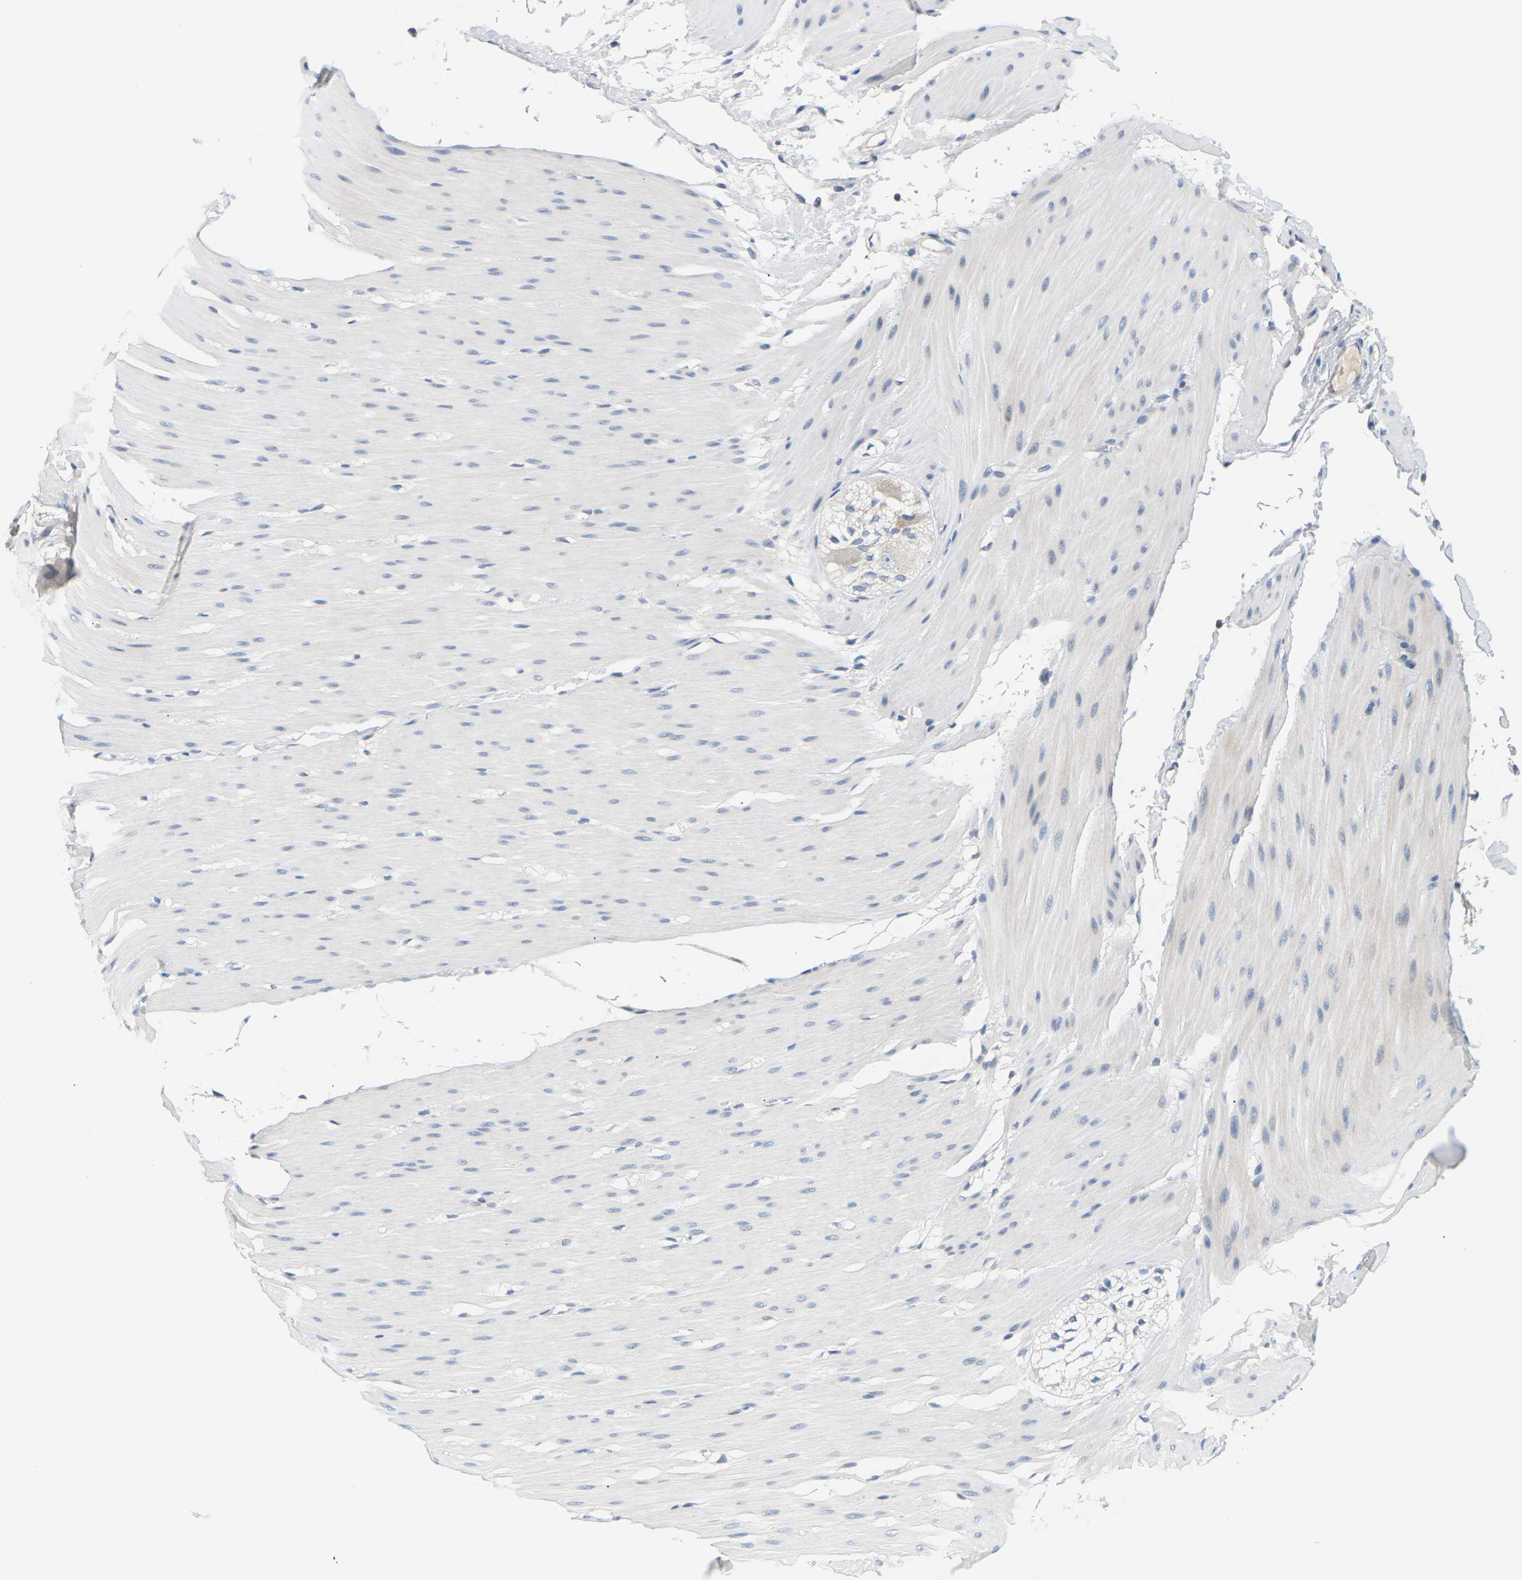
{"staining": {"intensity": "negative", "quantity": "none", "location": "none"}, "tissue": "smooth muscle", "cell_type": "Smooth muscle cells", "image_type": "normal", "snomed": [{"axis": "morphology", "description": "Normal tissue, NOS"}, {"axis": "topography", "description": "Smooth muscle"}, {"axis": "topography", "description": "Colon"}], "caption": "An immunohistochemistry micrograph of benign smooth muscle is shown. There is no staining in smooth muscle cells of smooth muscle. (Stains: DAB (3,3'-diaminobenzidine) IHC with hematoxylin counter stain, Microscopy: brightfield microscopy at high magnification).", "gene": "EVA1C", "patient": {"sex": "male", "age": 67}}